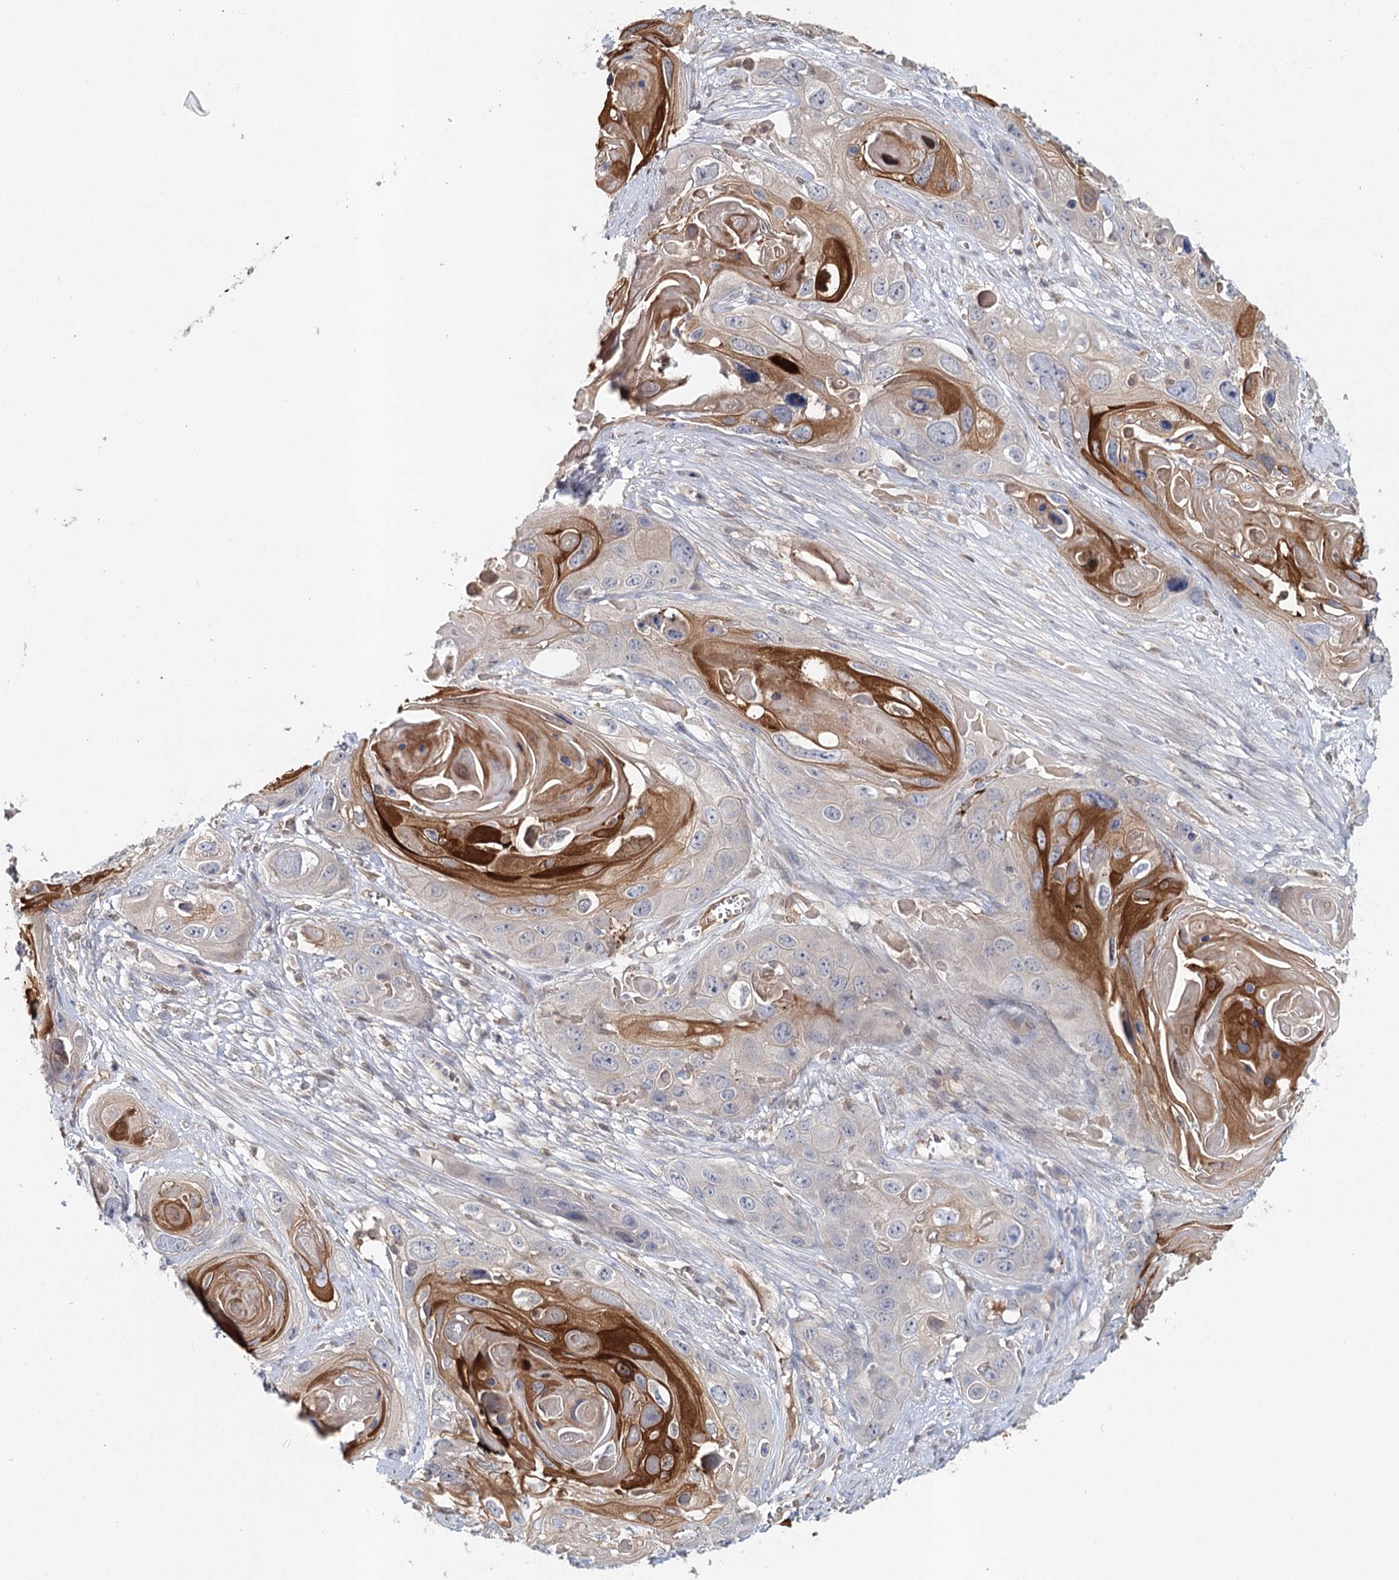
{"staining": {"intensity": "strong", "quantity": "<25%", "location": "cytoplasmic/membranous"}, "tissue": "skin cancer", "cell_type": "Tumor cells", "image_type": "cancer", "snomed": [{"axis": "morphology", "description": "Squamous cell carcinoma, NOS"}, {"axis": "topography", "description": "Skin"}], "caption": "IHC micrograph of neoplastic tissue: human skin squamous cell carcinoma stained using IHC exhibits medium levels of strong protein expression localized specifically in the cytoplasmic/membranous of tumor cells, appearing as a cytoplasmic/membranous brown color.", "gene": "SLC41A2", "patient": {"sex": "male", "age": 55}}